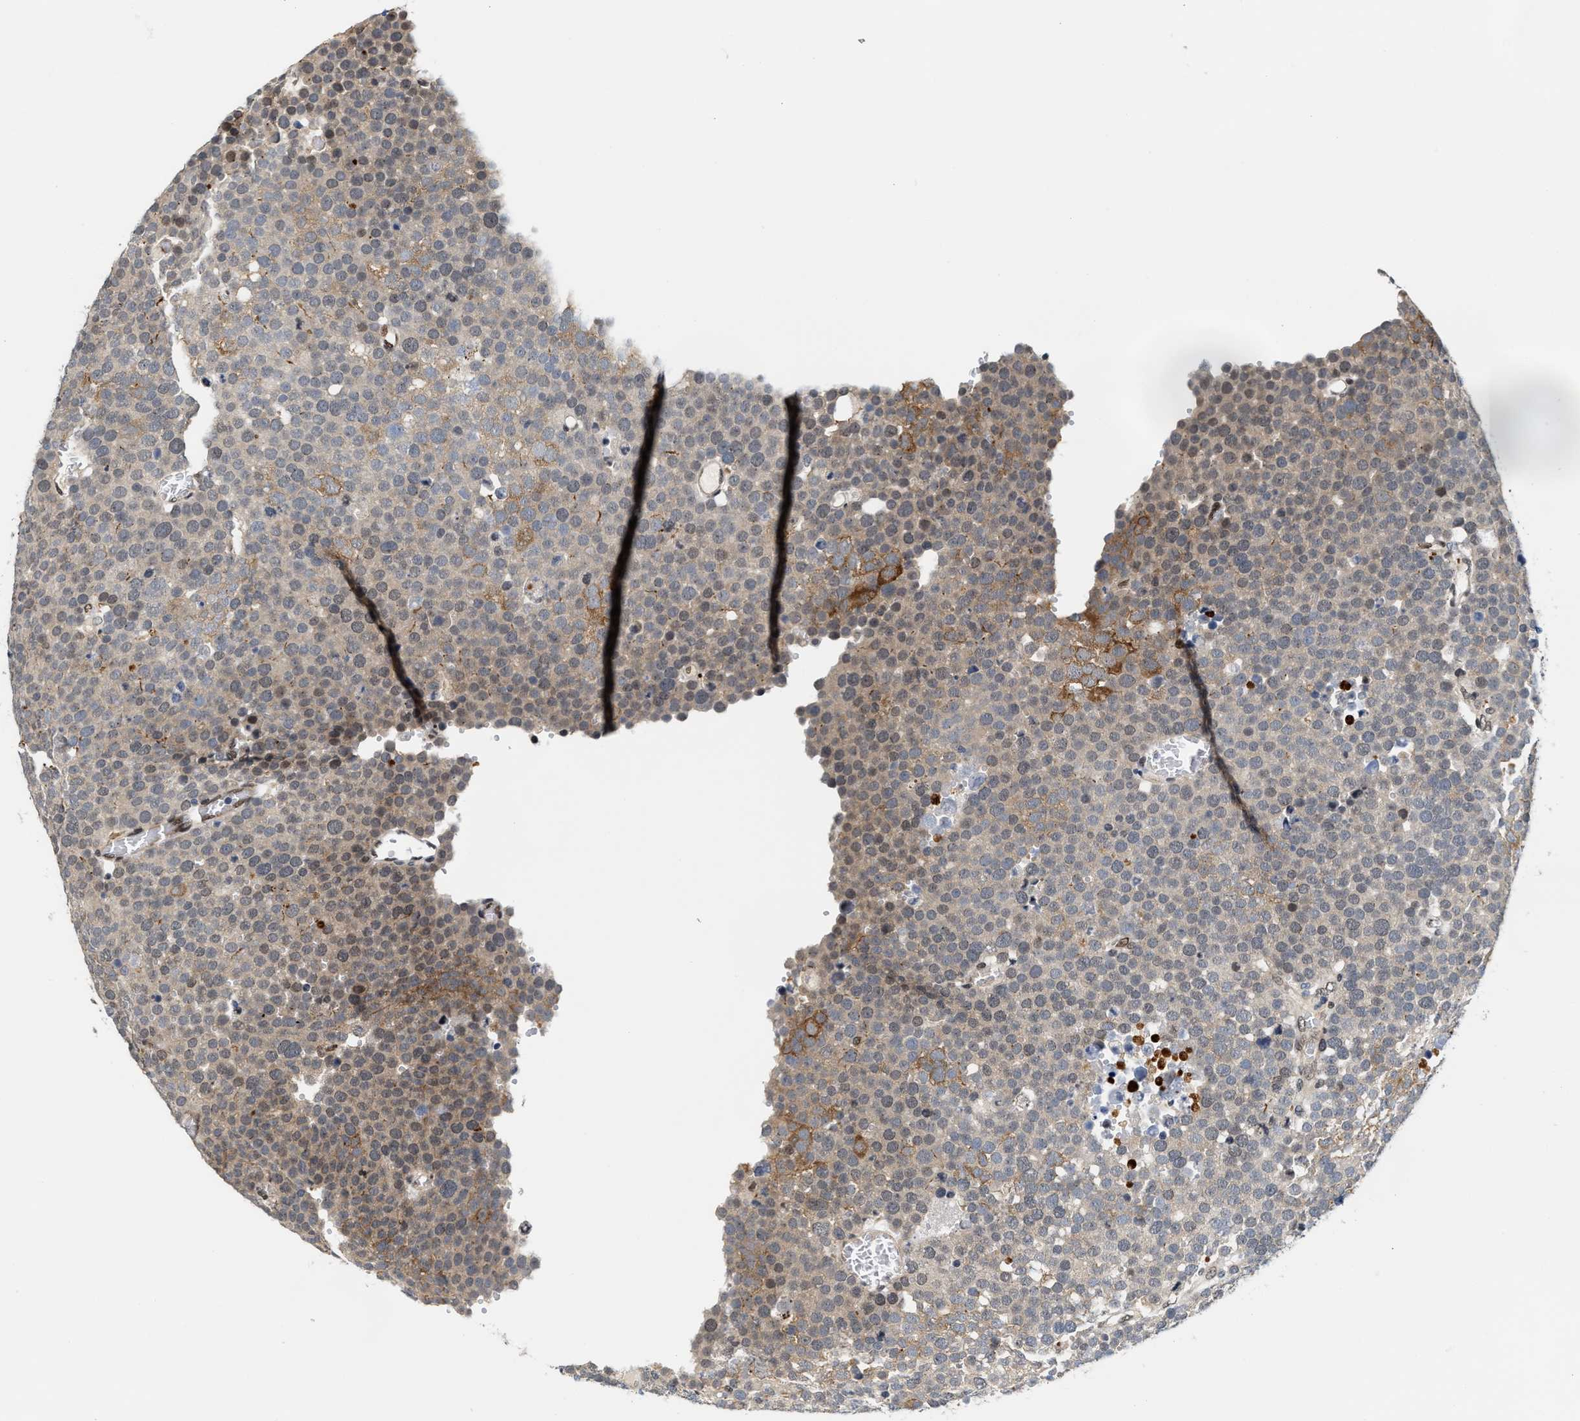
{"staining": {"intensity": "weak", "quantity": "25%-75%", "location": "cytoplasmic/membranous"}, "tissue": "testis cancer", "cell_type": "Tumor cells", "image_type": "cancer", "snomed": [{"axis": "morphology", "description": "Seminoma, NOS"}, {"axis": "topography", "description": "Testis"}], "caption": "DAB immunohistochemical staining of testis seminoma shows weak cytoplasmic/membranous protein expression in about 25%-75% of tumor cells.", "gene": "TCF4", "patient": {"sex": "male", "age": 71}}